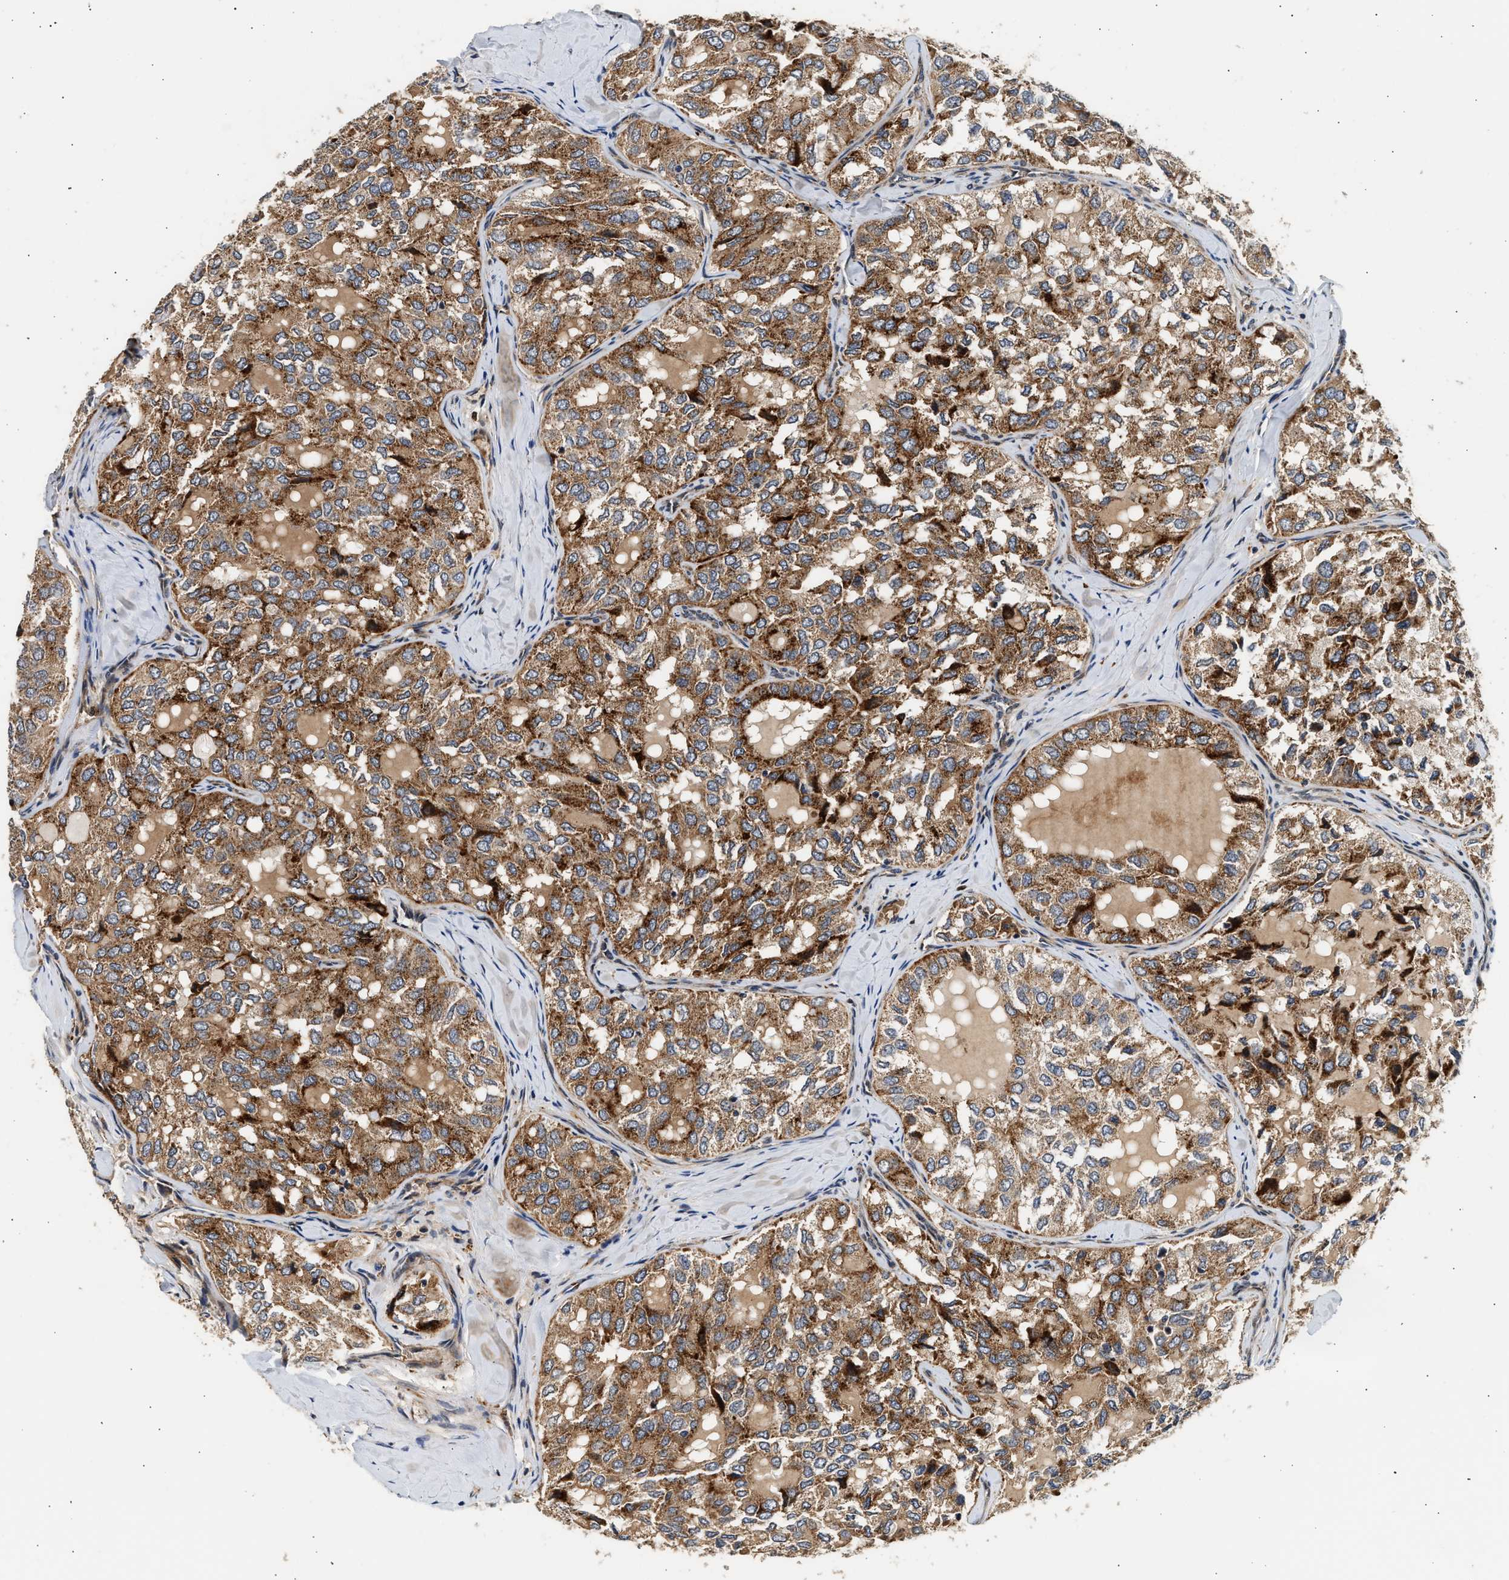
{"staining": {"intensity": "strong", "quantity": ">75%", "location": "cytoplasmic/membranous"}, "tissue": "thyroid cancer", "cell_type": "Tumor cells", "image_type": "cancer", "snomed": [{"axis": "morphology", "description": "Follicular adenoma carcinoma, NOS"}, {"axis": "topography", "description": "Thyroid gland"}], "caption": "A high-resolution histopathology image shows IHC staining of thyroid cancer (follicular adenoma carcinoma), which reveals strong cytoplasmic/membranous expression in approximately >75% of tumor cells. Immunohistochemistry (ihc) stains the protein of interest in brown and the nuclei are stained blue.", "gene": "PLD3", "patient": {"sex": "male", "age": 75}}